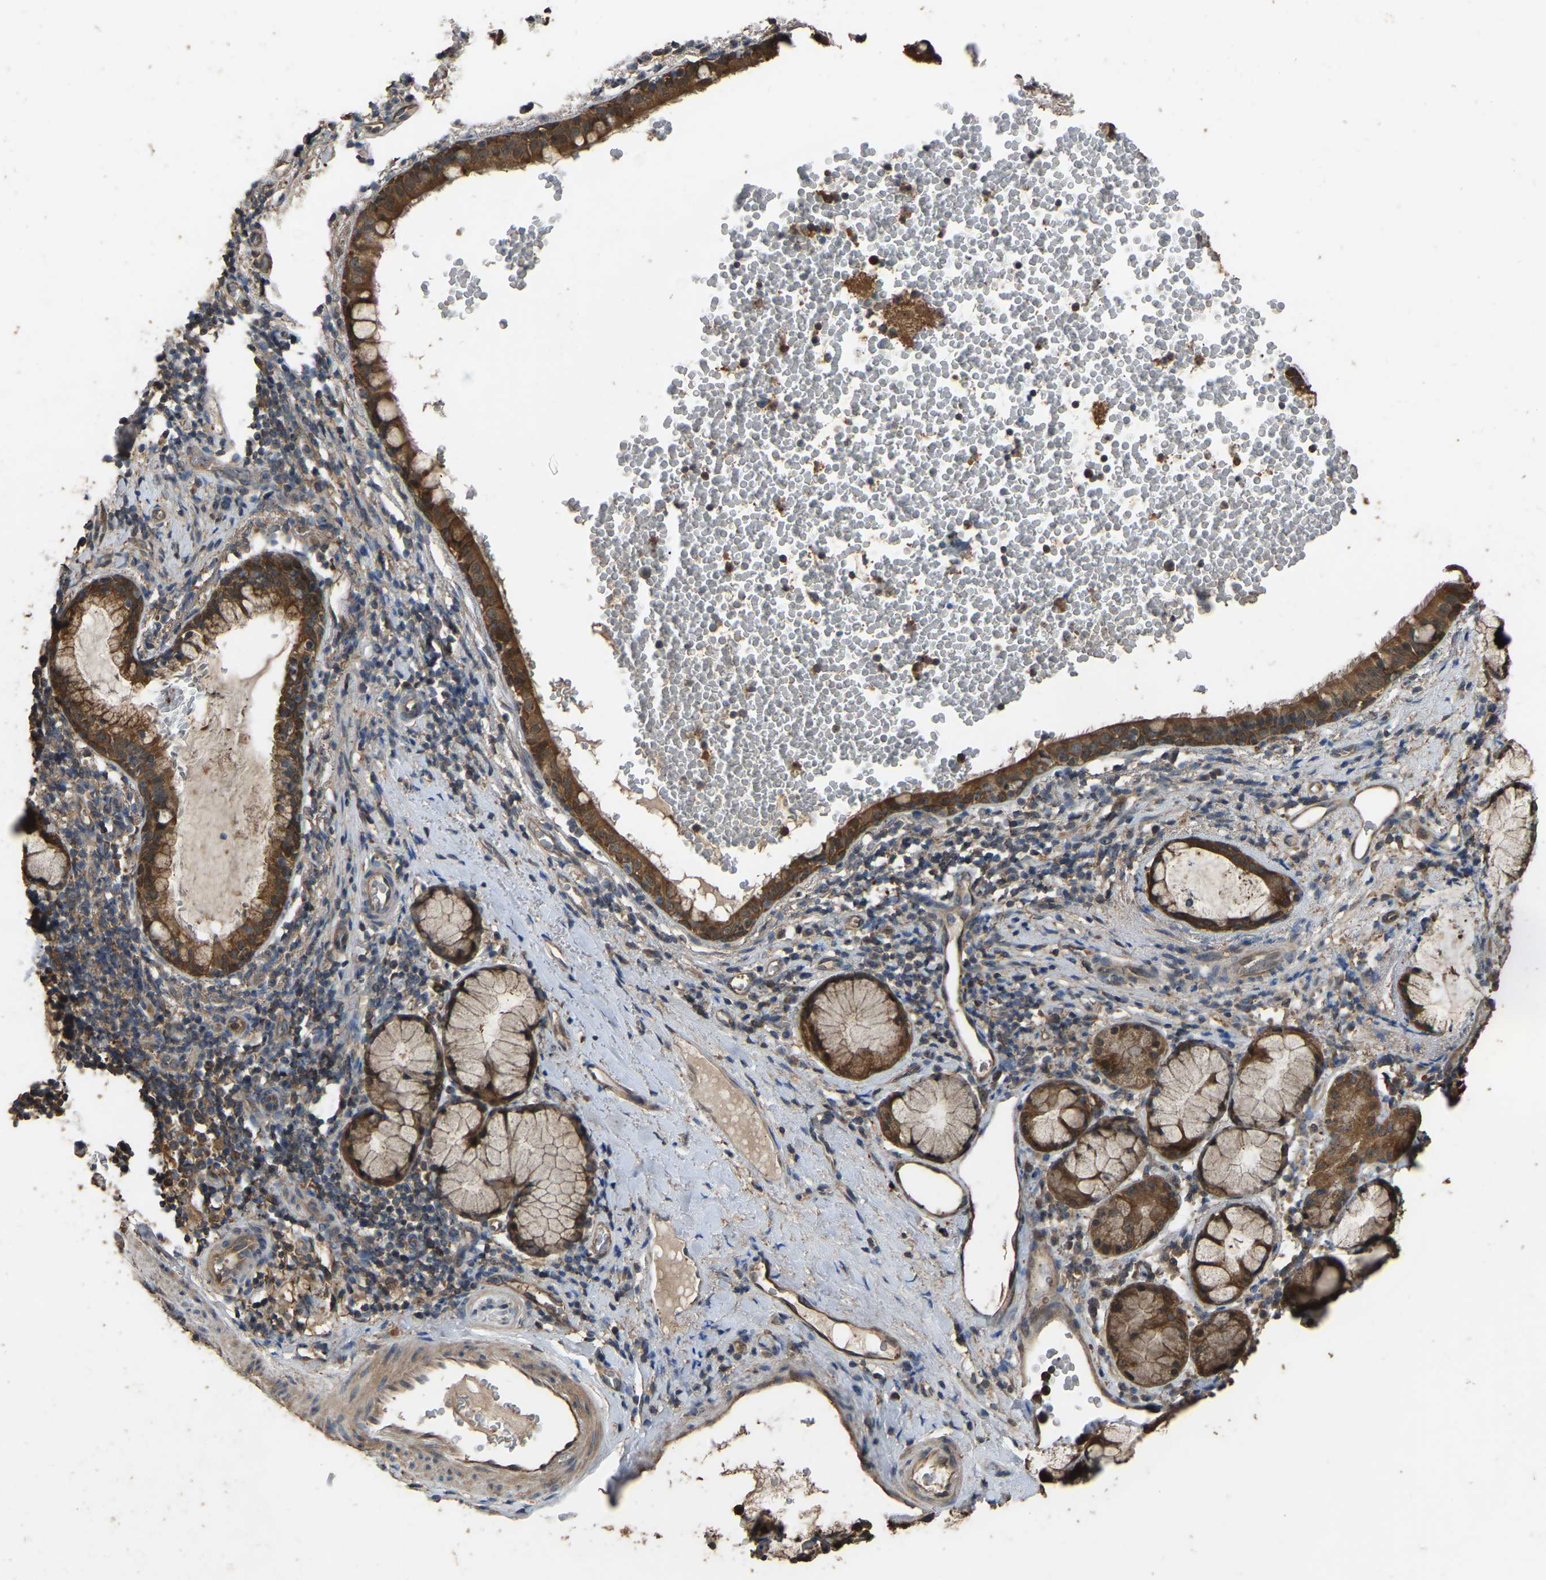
{"staining": {"intensity": "moderate", "quantity": ">75%", "location": "cytoplasmic/membranous"}, "tissue": "bronchus", "cell_type": "Respiratory epithelial cells", "image_type": "normal", "snomed": [{"axis": "morphology", "description": "Normal tissue, NOS"}, {"axis": "morphology", "description": "Inflammation, NOS"}, {"axis": "topography", "description": "Cartilage tissue"}, {"axis": "topography", "description": "Bronchus"}], "caption": "The micrograph exhibits a brown stain indicating the presence of a protein in the cytoplasmic/membranous of respiratory epithelial cells in bronchus.", "gene": "FHIT", "patient": {"sex": "male", "age": 77}}